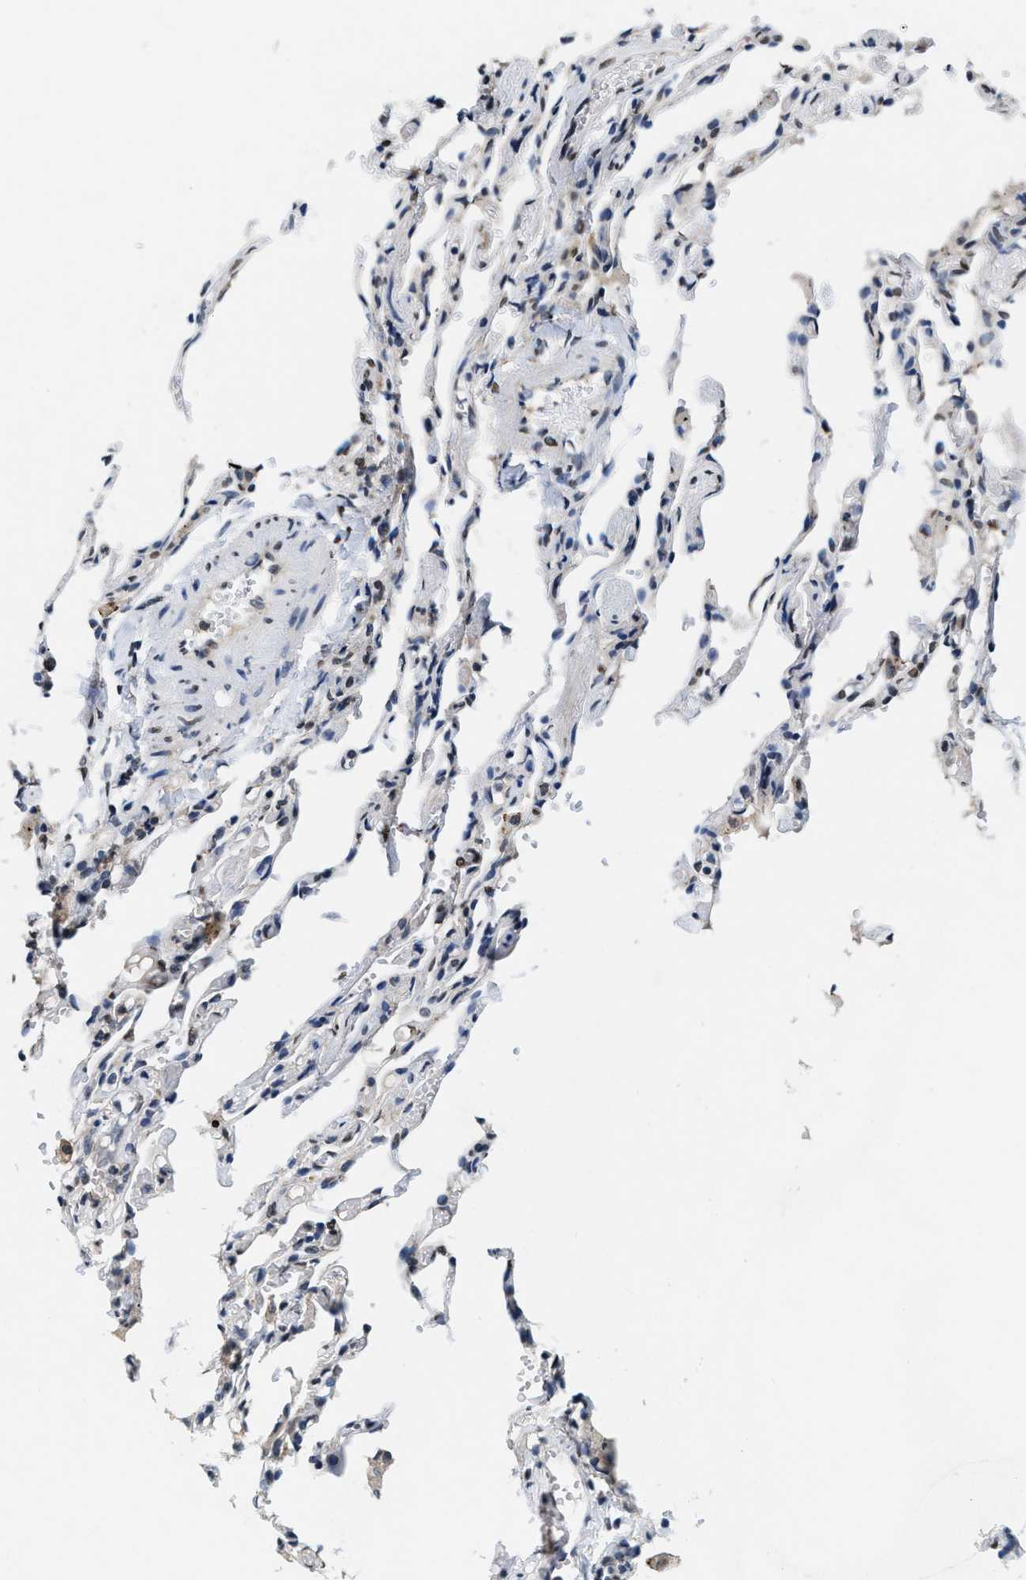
{"staining": {"intensity": "moderate", "quantity": "<25%", "location": "nuclear"}, "tissue": "lung", "cell_type": "Alveolar cells", "image_type": "normal", "snomed": [{"axis": "morphology", "description": "Normal tissue, NOS"}, {"axis": "topography", "description": "Lung"}], "caption": "Benign lung demonstrates moderate nuclear staining in about <25% of alveolar cells, visualized by immunohistochemistry.", "gene": "SUPT16H", "patient": {"sex": "male", "age": 21}}